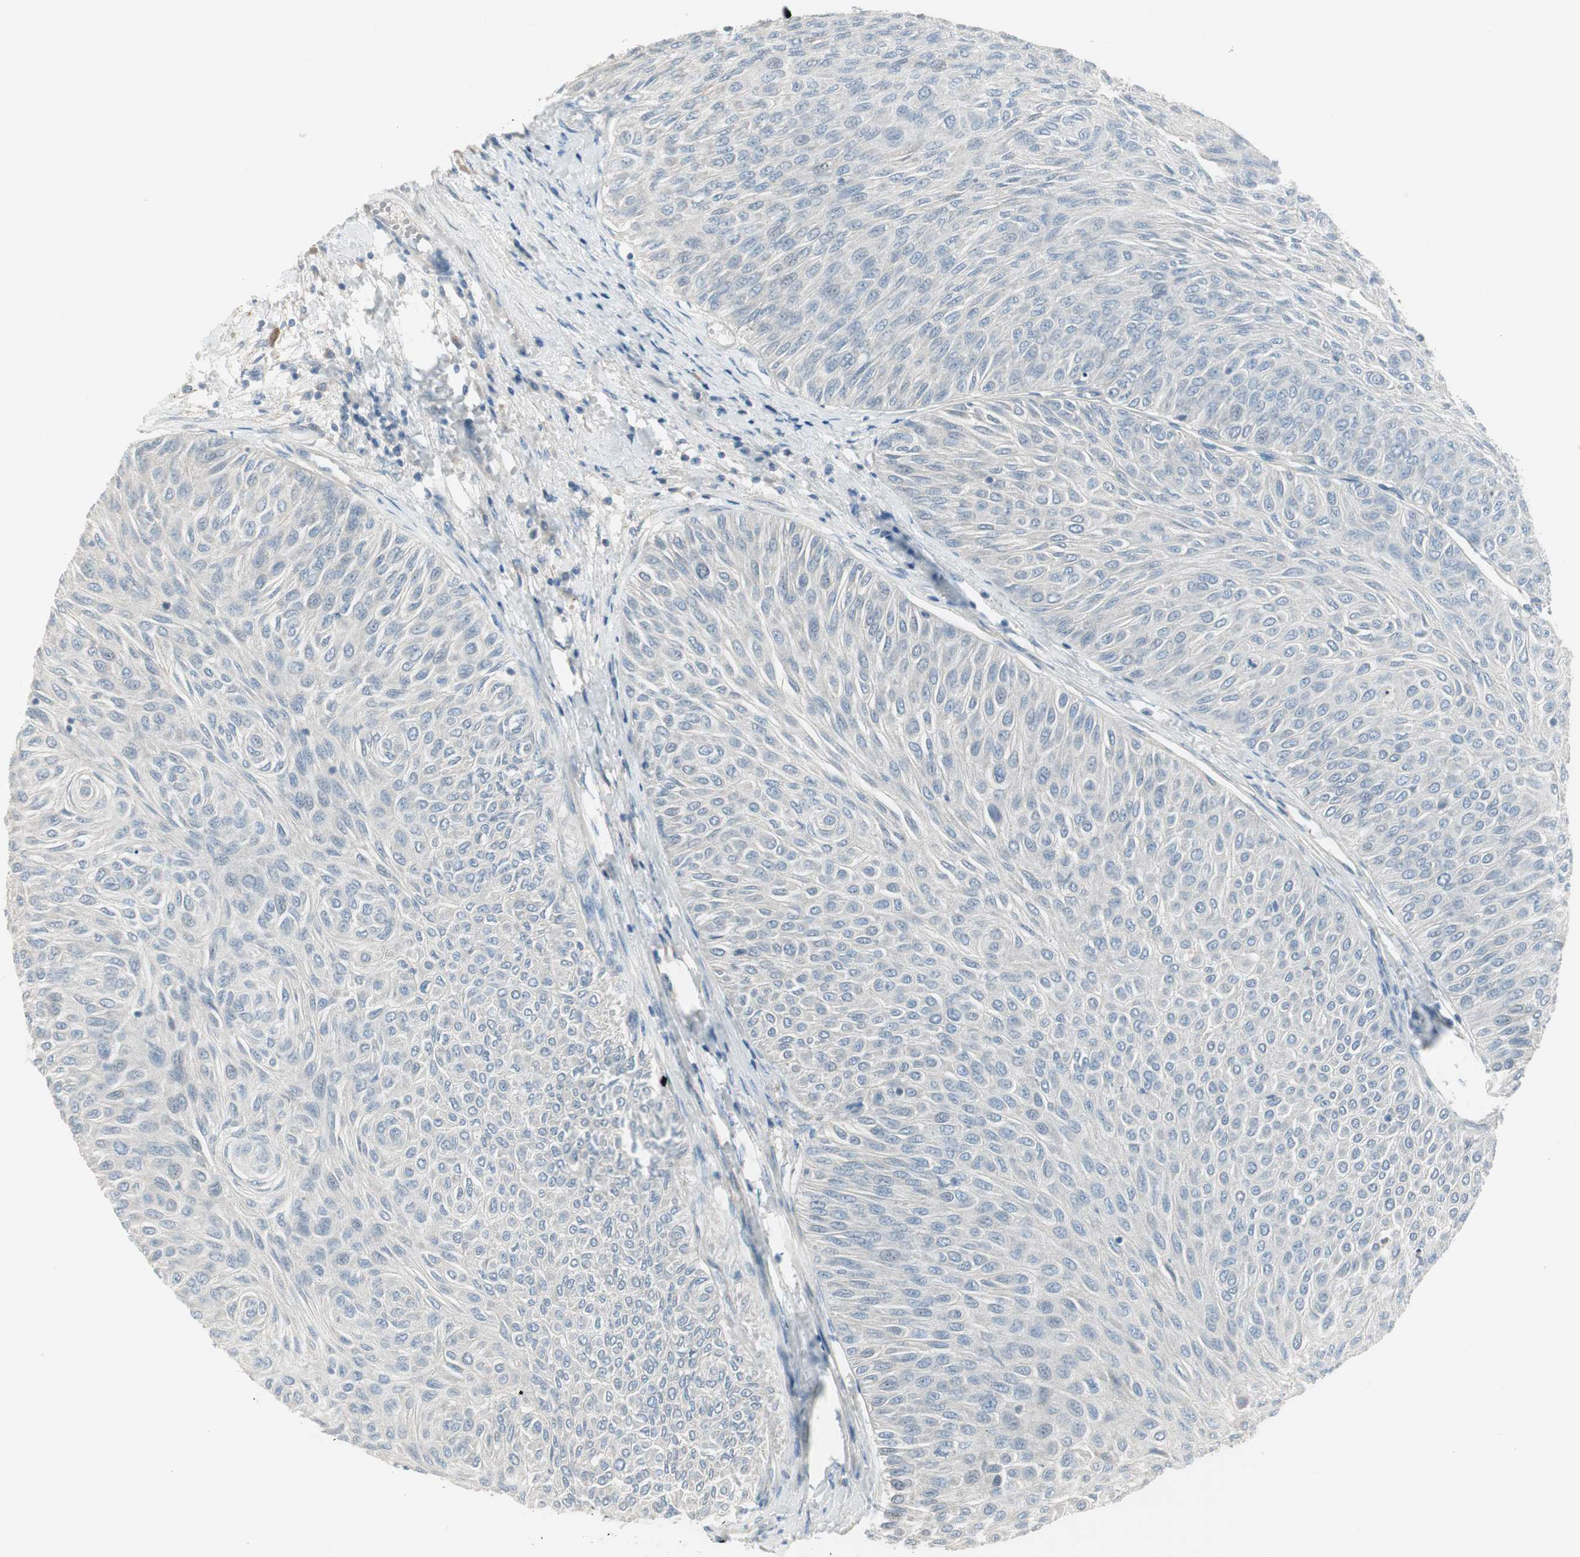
{"staining": {"intensity": "negative", "quantity": "none", "location": "none"}, "tissue": "urothelial cancer", "cell_type": "Tumor cells", "image_type": "cancer", "snomed": [{"axis": "morphology", "description": "Urothelial carcinoma, Low grade"}, {"axis": "topography", "description": "Urinary bladder"}], "caption": "Urothelial cancer was stained to show a protein in brown. There is no significant staining in tumor cells. (DAB (3,3'-diaminobenzidine) immunohistochemistry, high magnification).", "gene": "EVA1A", "patient": {"sex": "male", "age": 78}}